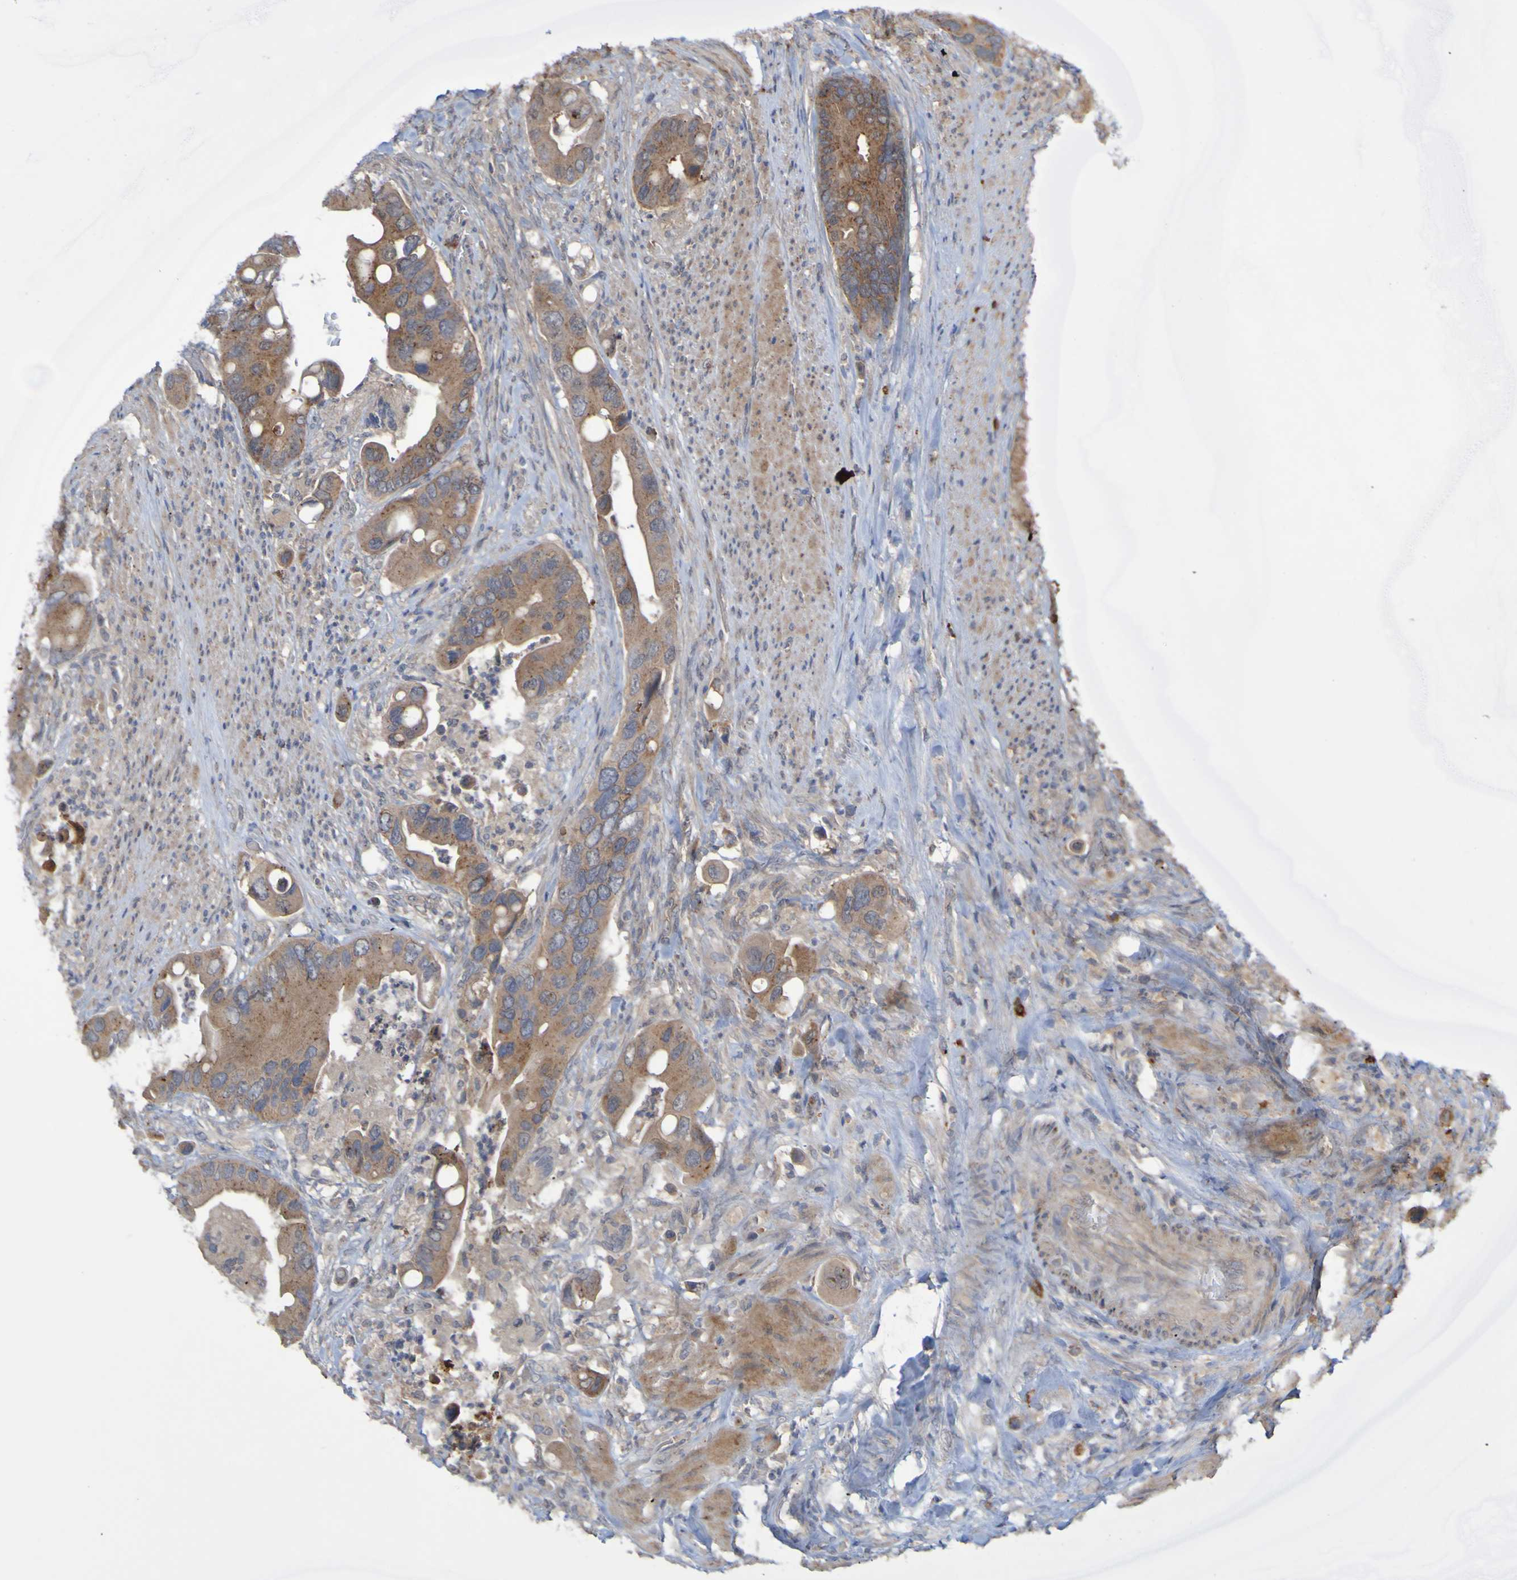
{"staining": {"intensity": "moderate", "quantity": ">75%", "location": "cytoplasmic/membranous"}, "tissue": "colorectal cancer", "cell_type": "Tumor cells", "image_type": "cancer", "snomed": [{"axis": "morphology", "description": "Adenocarcinoma, NOS"}, {"axis": "topography", "description": "Rectum"}], "caption": "Human colorectal adenocarcinoma stained with a protein marker exhibits moderate staining in tumor cells.", "gene": "ANGPT4", "patient": {"sex": "female", "age": 57}}